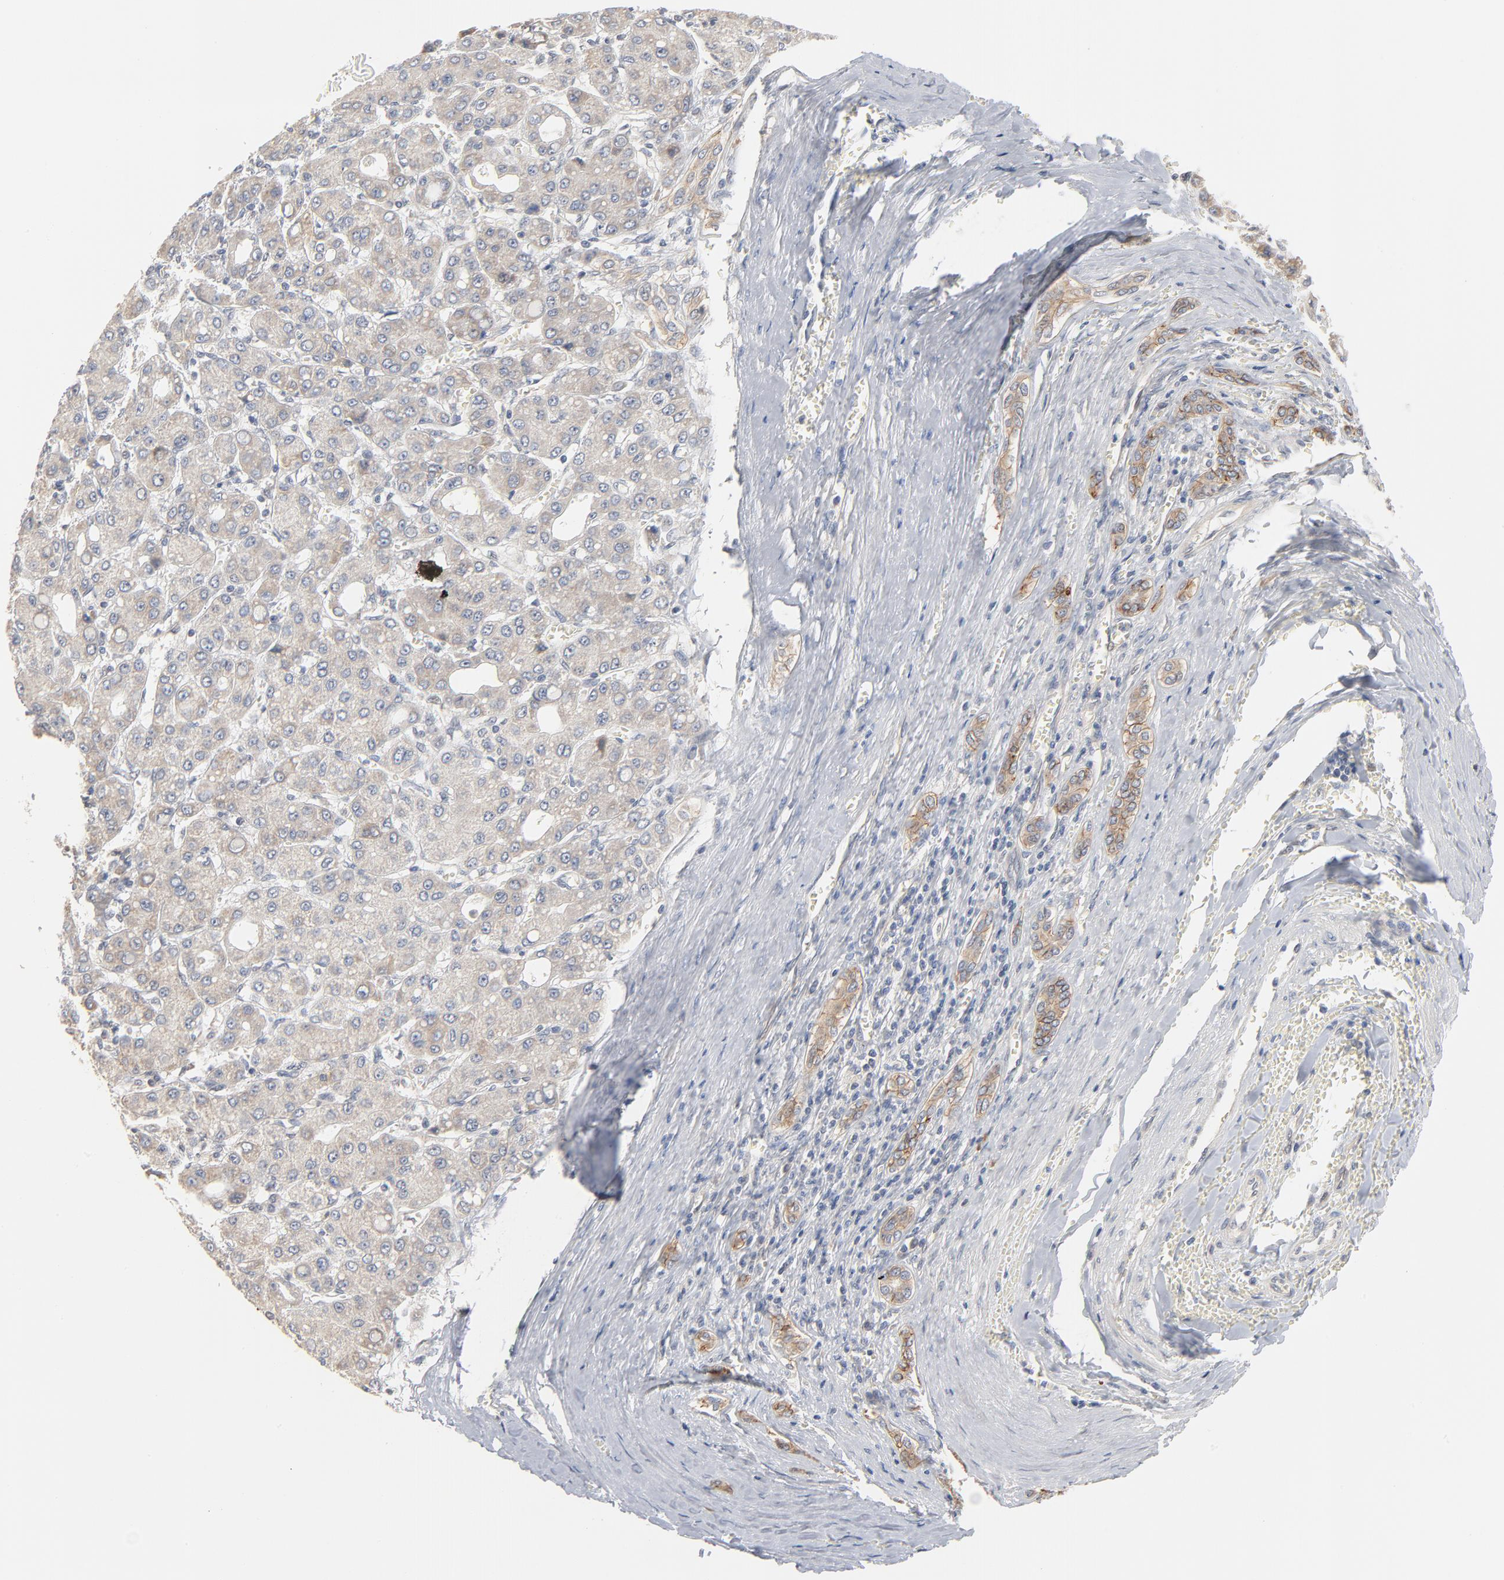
{"staining": {"intensity": "moderate", "quantity": "25%-75%", "location": "cytoplasmic/membranous"}, "tissue": "liver cancer", "cell_type": "Tumor cells", "image_type": "cancer", "snomed": [{"axis": "morphology", "description": "Carcinoma, Hepatocellular, NOS"}, {"axis": "topography", "description": "Liver"}], "caption": "An image showing moderate cytoplasmic/membranous expression in approximately 25%-75% of tumor cells in hepatocellular carcinoma (liver), as visualized by brown immunohistochemical staining.", "gene": "EPCAM", "patient": {"sex": "male", "age": 69}}